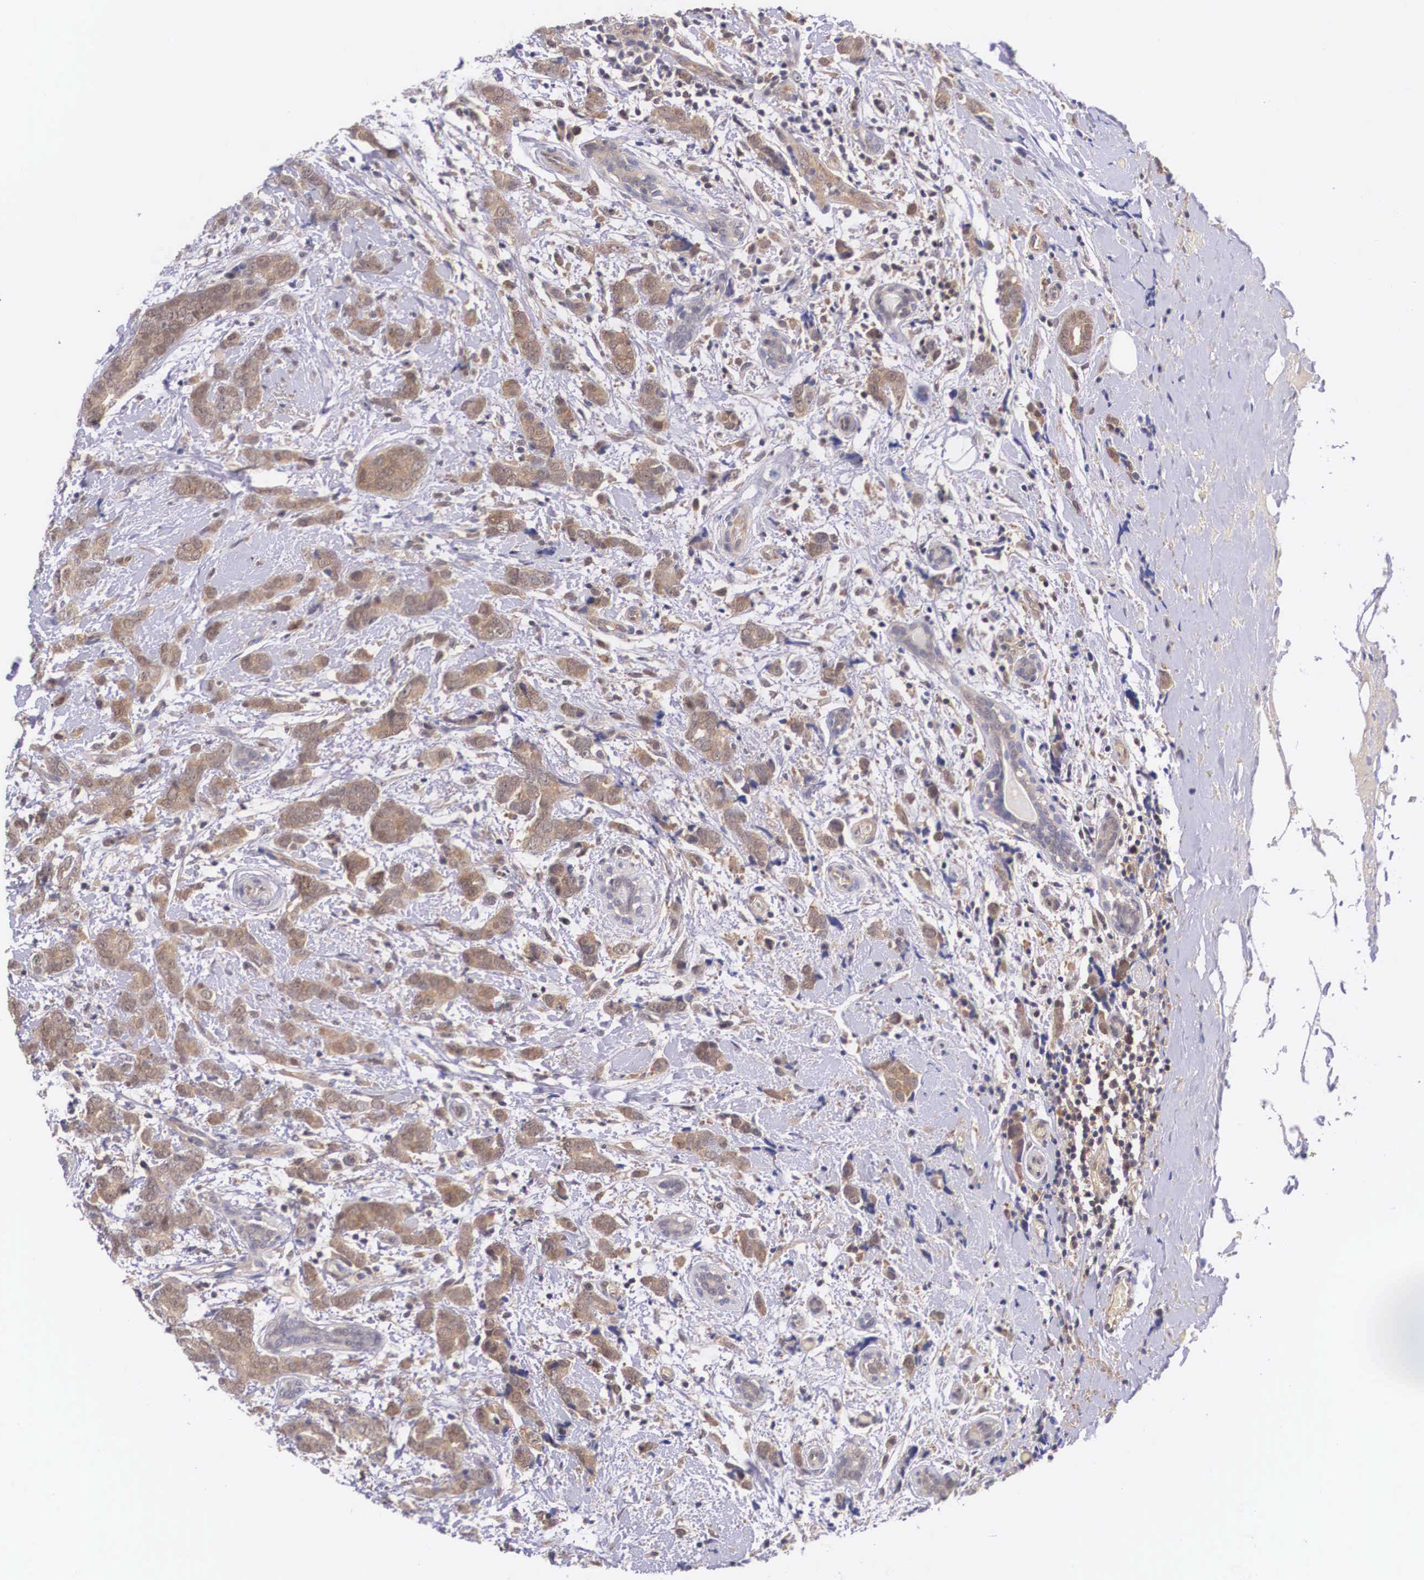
{"staining": {"intensity": "moderate", "quantity": ">75%", "location": "cytoplasmic/membranous"}, "tissue": "breast cancer", "cell_type": "Tumor cells", "image_type": "cancer", "snomed": [{"axis": "morphology", "description": "Duct carcinoma"}, {"axis": "topography", "description": "Breast"}], "caption": "A histopathology image of invasive ductal carcinoma (breast) stained for a protein displays moderate cytoplasmic/membranous brown staining in tumor cells. (IHC, brightfield microscopy, high magnification).", "gene": "IGBP1", "patient": {"sex": "female", "age": 53}}